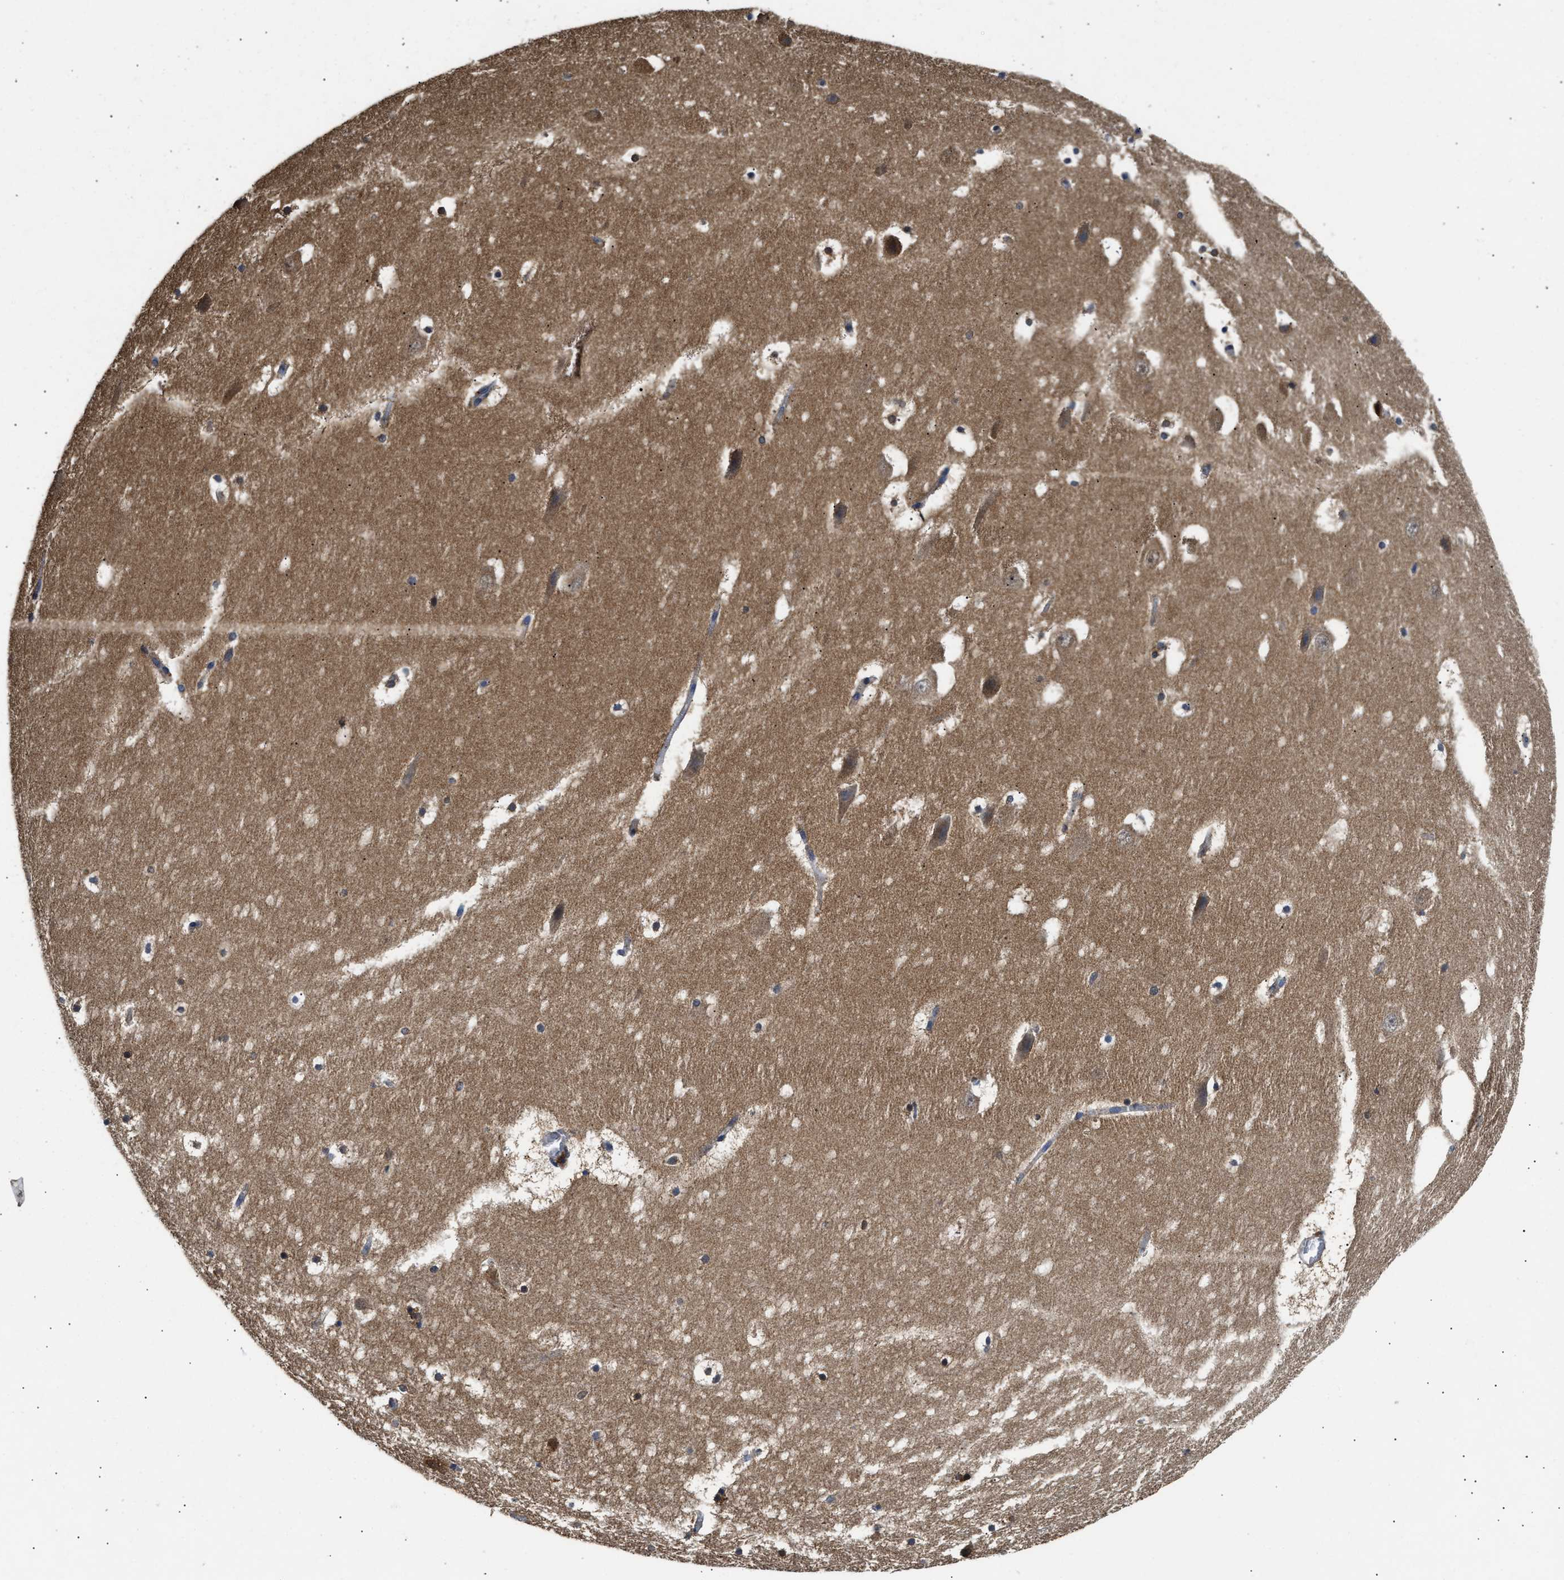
{"staining": {"intensity": "moderate", "quantity": "25%-75%", "location": "nuclear"}, "tissue": "hippocampus", "cell_type": "Glial cells", "image_type": "normal", "snomed": [{"axis": "morphology", "description": "Normal tissue, NOS"}, {"axis": "topography", "description": "Hippocampus"}], "caption": "Glial cells reveal medium levels of moderate nuclear positivity in approximately 25%-75% of cells in unremarkable human hippocampus. The staining is performed using DAB brown chromogen to label protein expression. The nuclei are counter-stained blue using hematoxylin.", "gene": "ACAT2", "patient": {"sex": "male", "age": 45}}